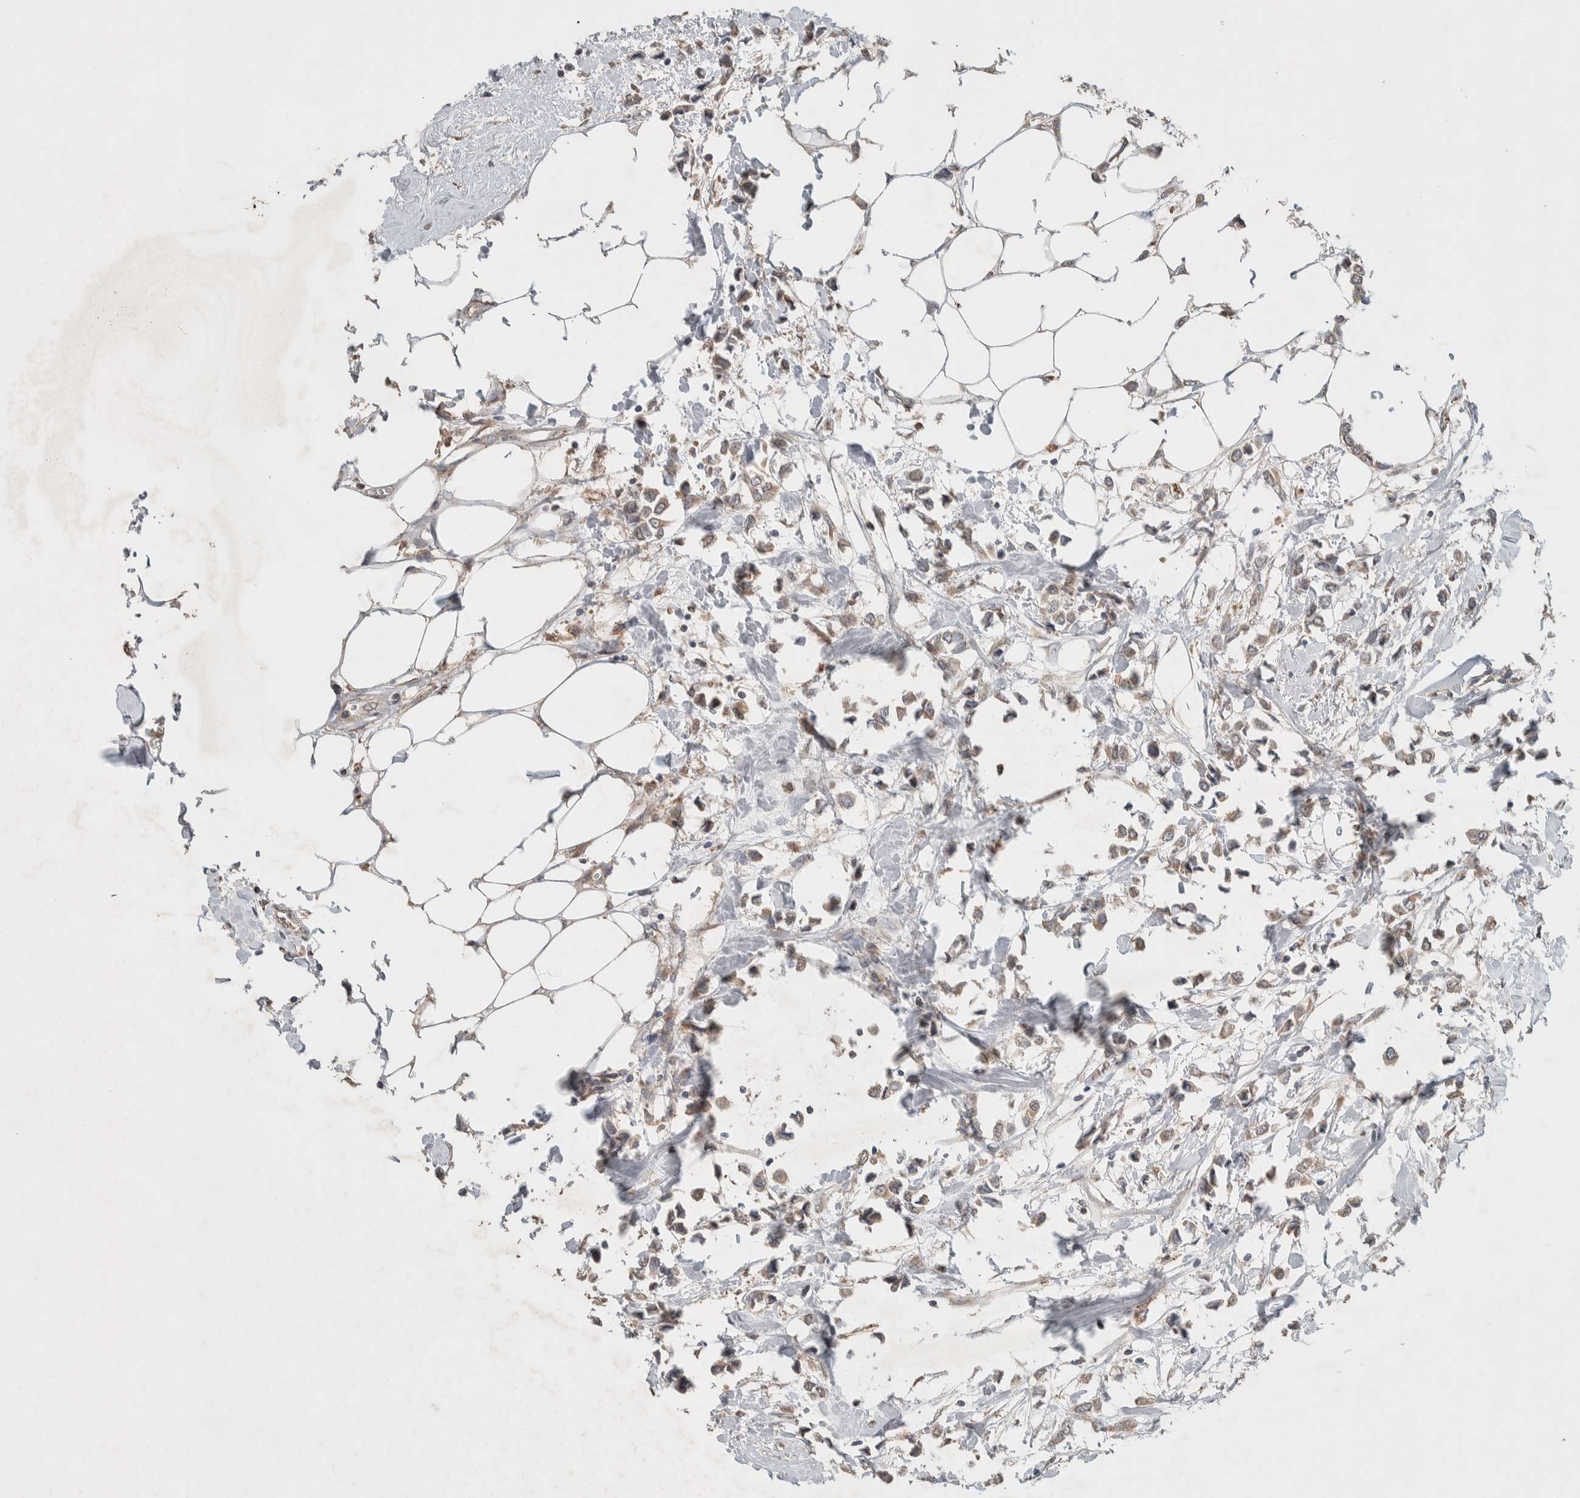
{"staining": {"intensity": "weak", "quantity": ">75%", "location": "cytoplasmic/membranous"}, "tissue": "breast cancer", "cell_type": "Tumor cells", "image_type": "cancer", "snomed": [{"axis": "morphology", "description": "Lobular carcinoma"}, {"axis": "topography", "description": "Breast"}], "caption": "There is low levels of weak cytoplasmic/membranous staining in tumor cells of breast cancer (lobular carcinoma), as demonstrated by immunohistochemical staining (brown color).", "gene": "DEPTOR", "patient": {"sex": "female", "age": 51}}